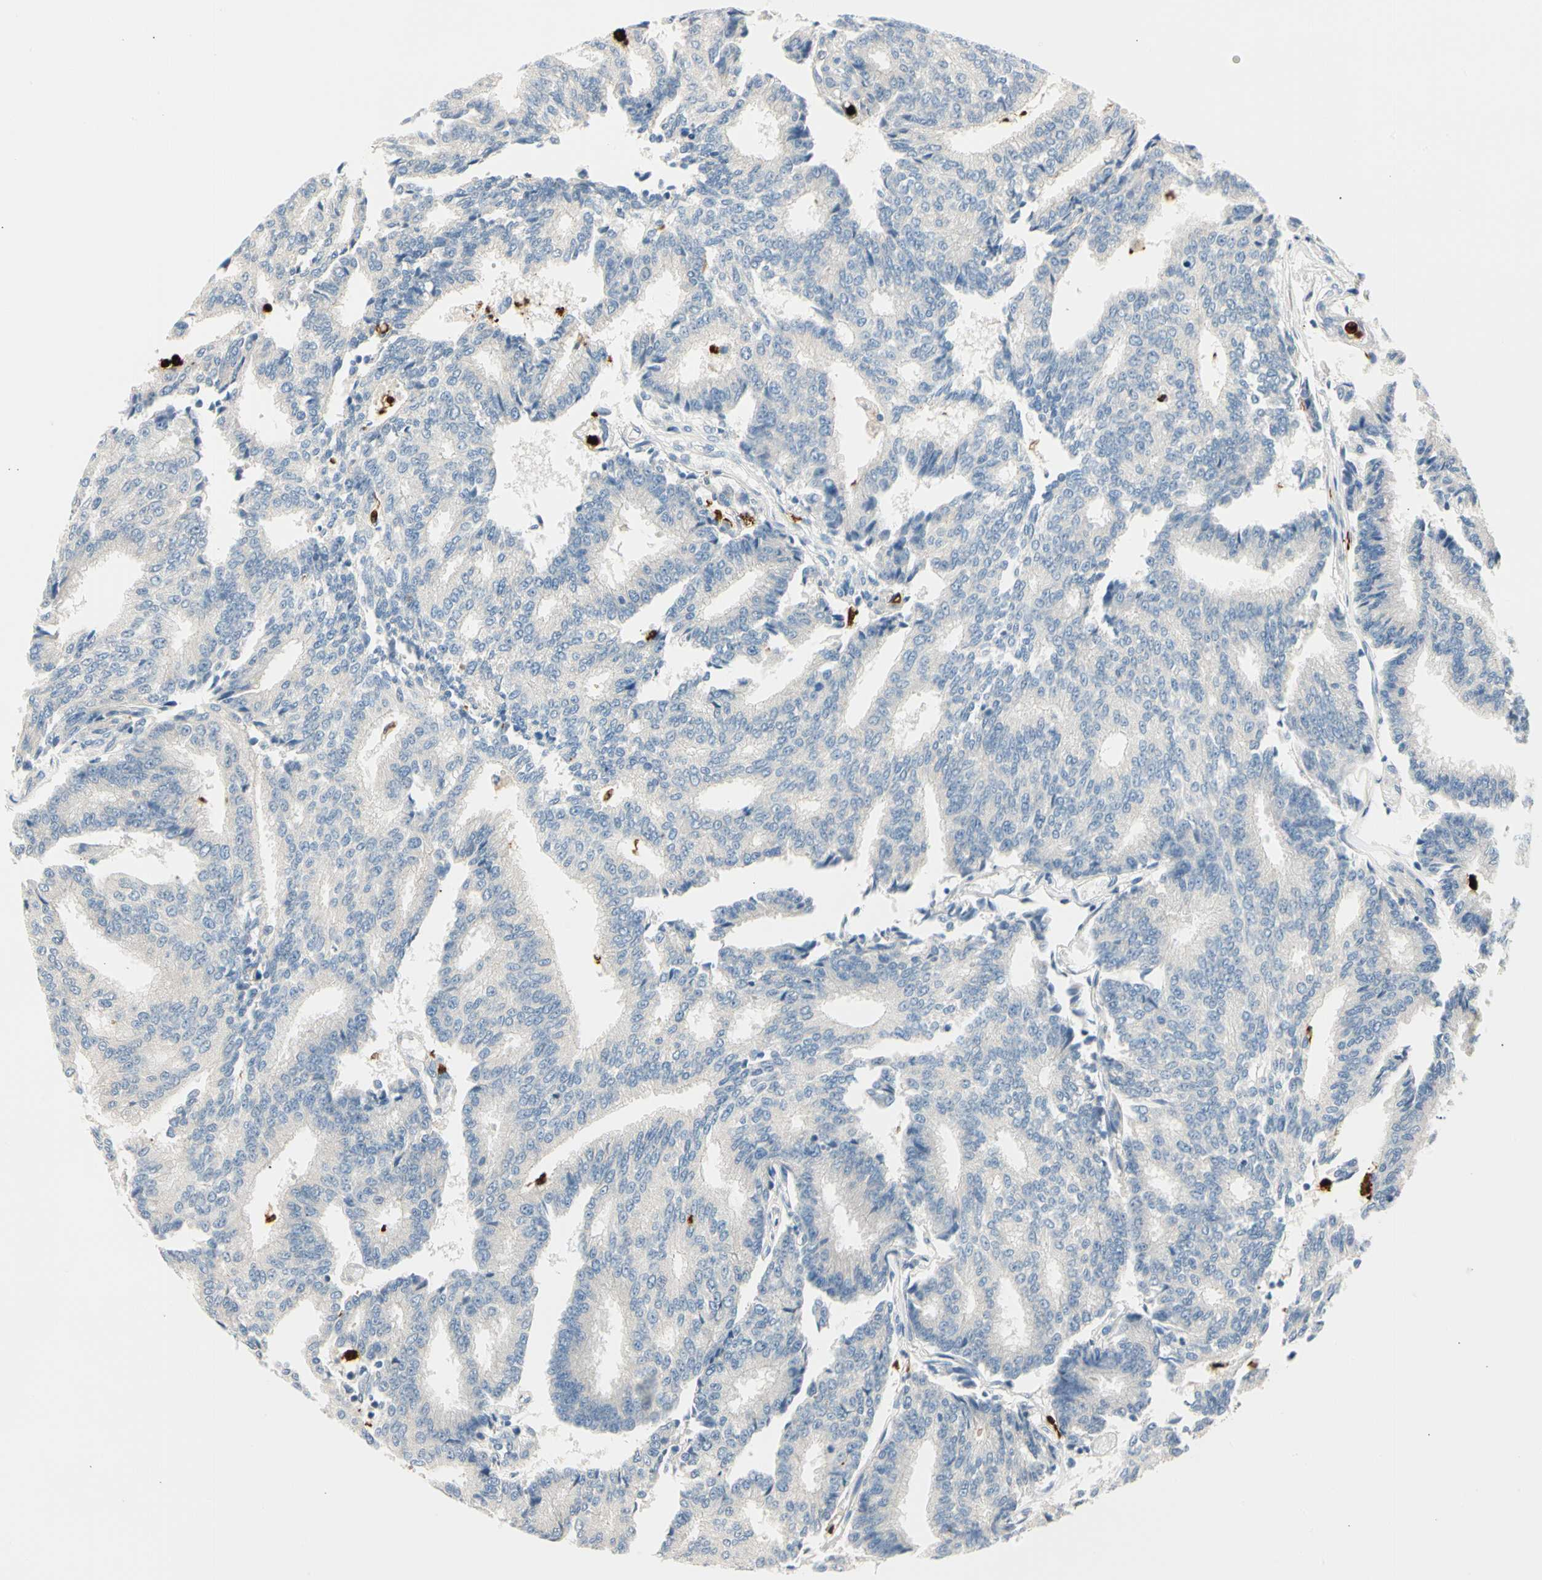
{"staining": {"intensity": "negative", "quantity": "none", "location": "none"}, "tissue": "prostate cancer", "cell_type": "Tumor cells", "image_type": "cancer", "snomed": [{"axis": "morphology", "description": "Adenocarcinoma, High grade"}, {"axis": "topography", "description": "Prostate"}], "caption": "Tumor cells show no significant protein staining in prostate high-grade adenocarcinoma.", "gene": "TRAF5", "patient": {"sex": "male", "age": 55}}